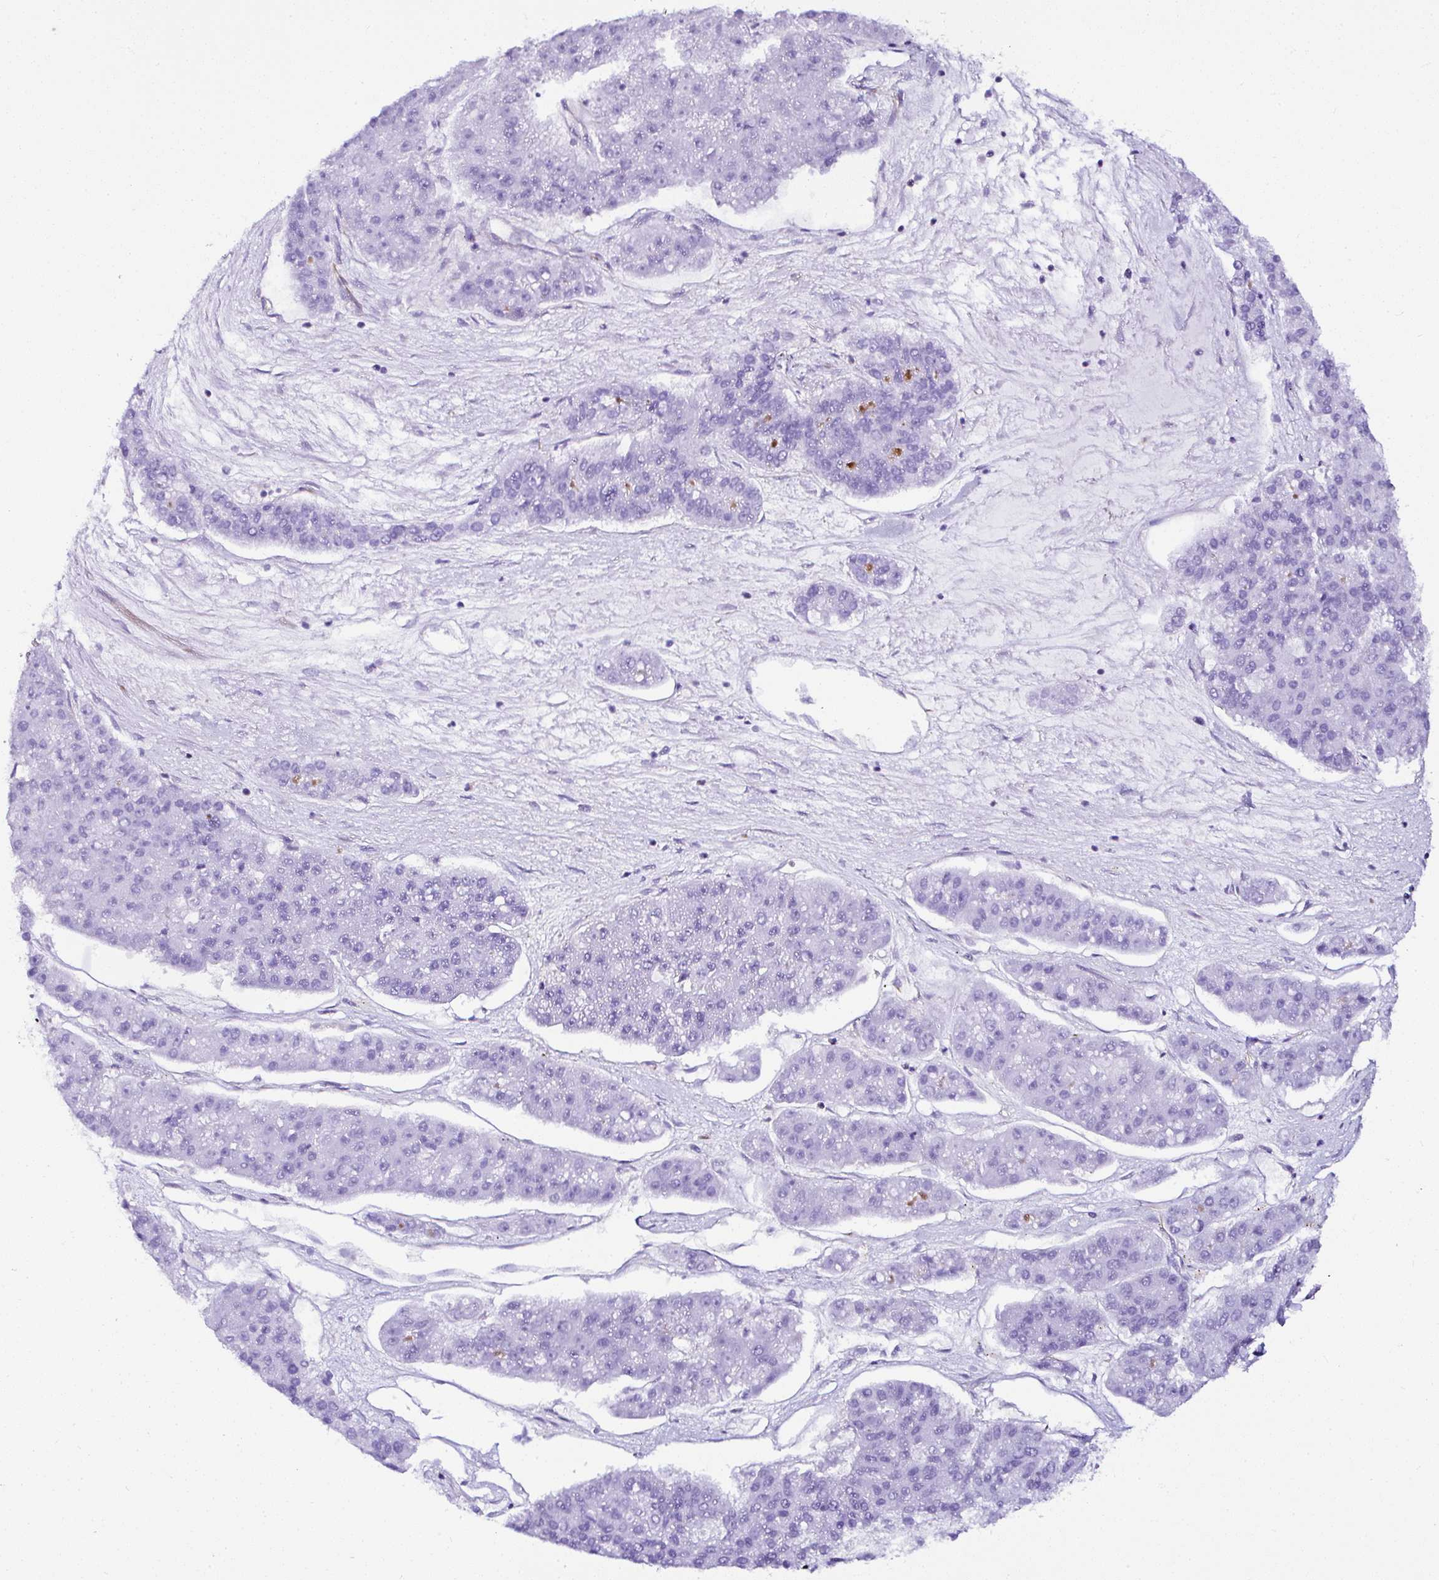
{"staining": {"intensity": "negative", "quantity": "none", "location": "none"}, "tissue": "pancreatic cancer", "cell_type": "Tumor cells", "image_type": "cancer", "snomed": [{"axis": "morphology", "description": "Adenocarcinoma, NOS"}, {"axis": "topography", "description": "Pancreas"}], "caption": "Pancreatic adenocarcinoma was stained to show a protein in brown. There is no significant expression in tumor cells.", "gene": "DEPDC5", "patient": {"sex": "male", "age": 50}}